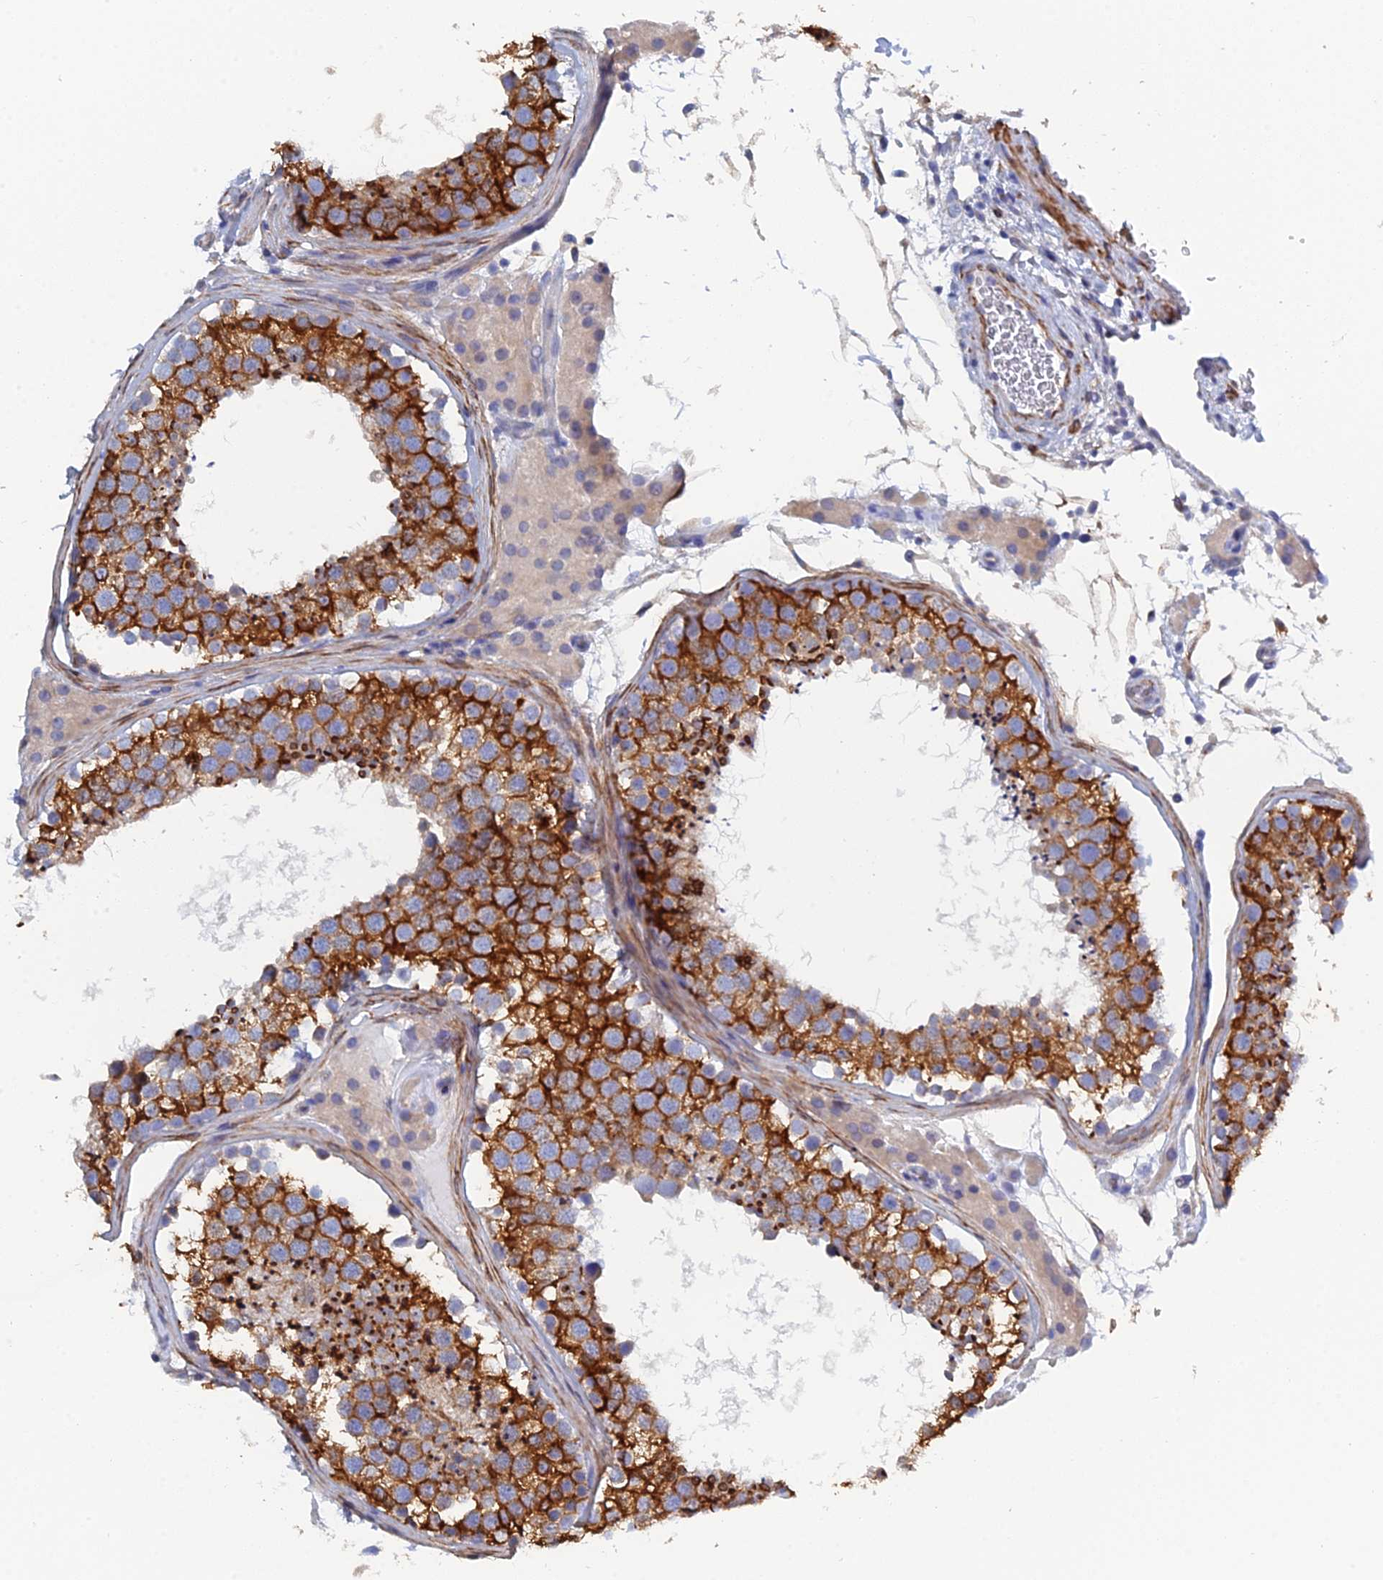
{"staining": {"intensity": "strong", "quantity": ">75%", "location": "cytoplasmic/membranous"}, "tissue": "testis", "cell_type": "Cells in seminiferous ducts", "image_type": "normal", "snomed": [{"axis": "morphology", "description": "Normal tissue, NOS"}, {"axis": "topography", "description": "Testis"}], "caption": "Brown immunohistochemical staining in unremarkable testis exhibits strong cytoplasmic/membranous positivity in approximately >75% of cells in seminiferous ducts.", "gene": "PCDHA8", "patient": {"sex": "male", "age": 46}}